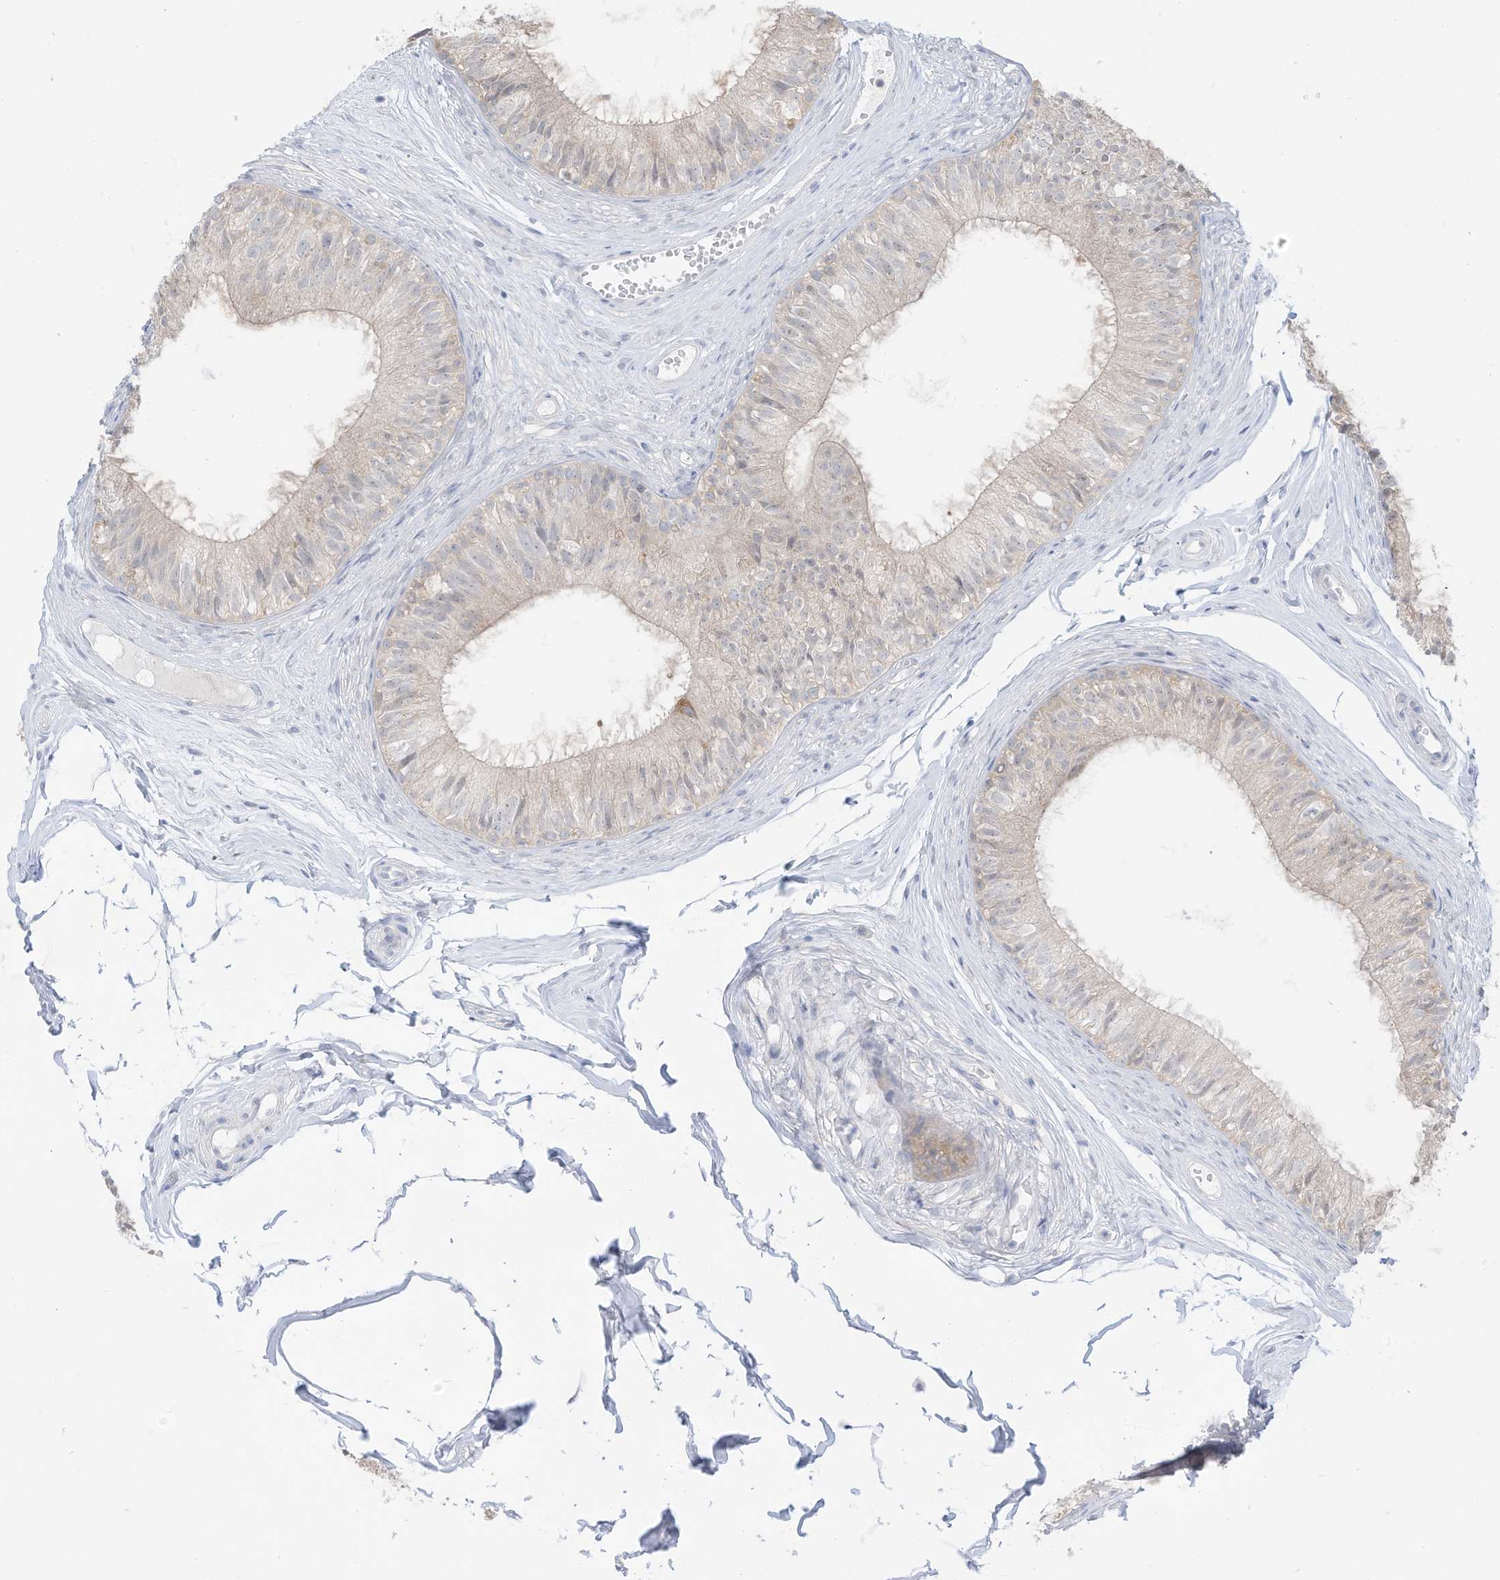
{"staining": {"intensity": "weak", "quantity": "<25%", "location": "cytoplasmic/membranous"}, "tissue": "epididymis", "cell_type": "Glandular cells", "image_type": "normal", "snomed": [{"axis": "morphology", "description": "Normal tissue, NOS"}, {"axis": "morphology", "description": "Seminoma in situ"}, {"axis": "topography", "description": "Testis"}, {"axis": "topography", "description": "Epididymis"}], "caption": "Glandular cells are negative for protein expression in normal human epididymis. Nuclei are stained in blue.", "gene": "OGT", "patient": {"sex": "male", "age": 28}}